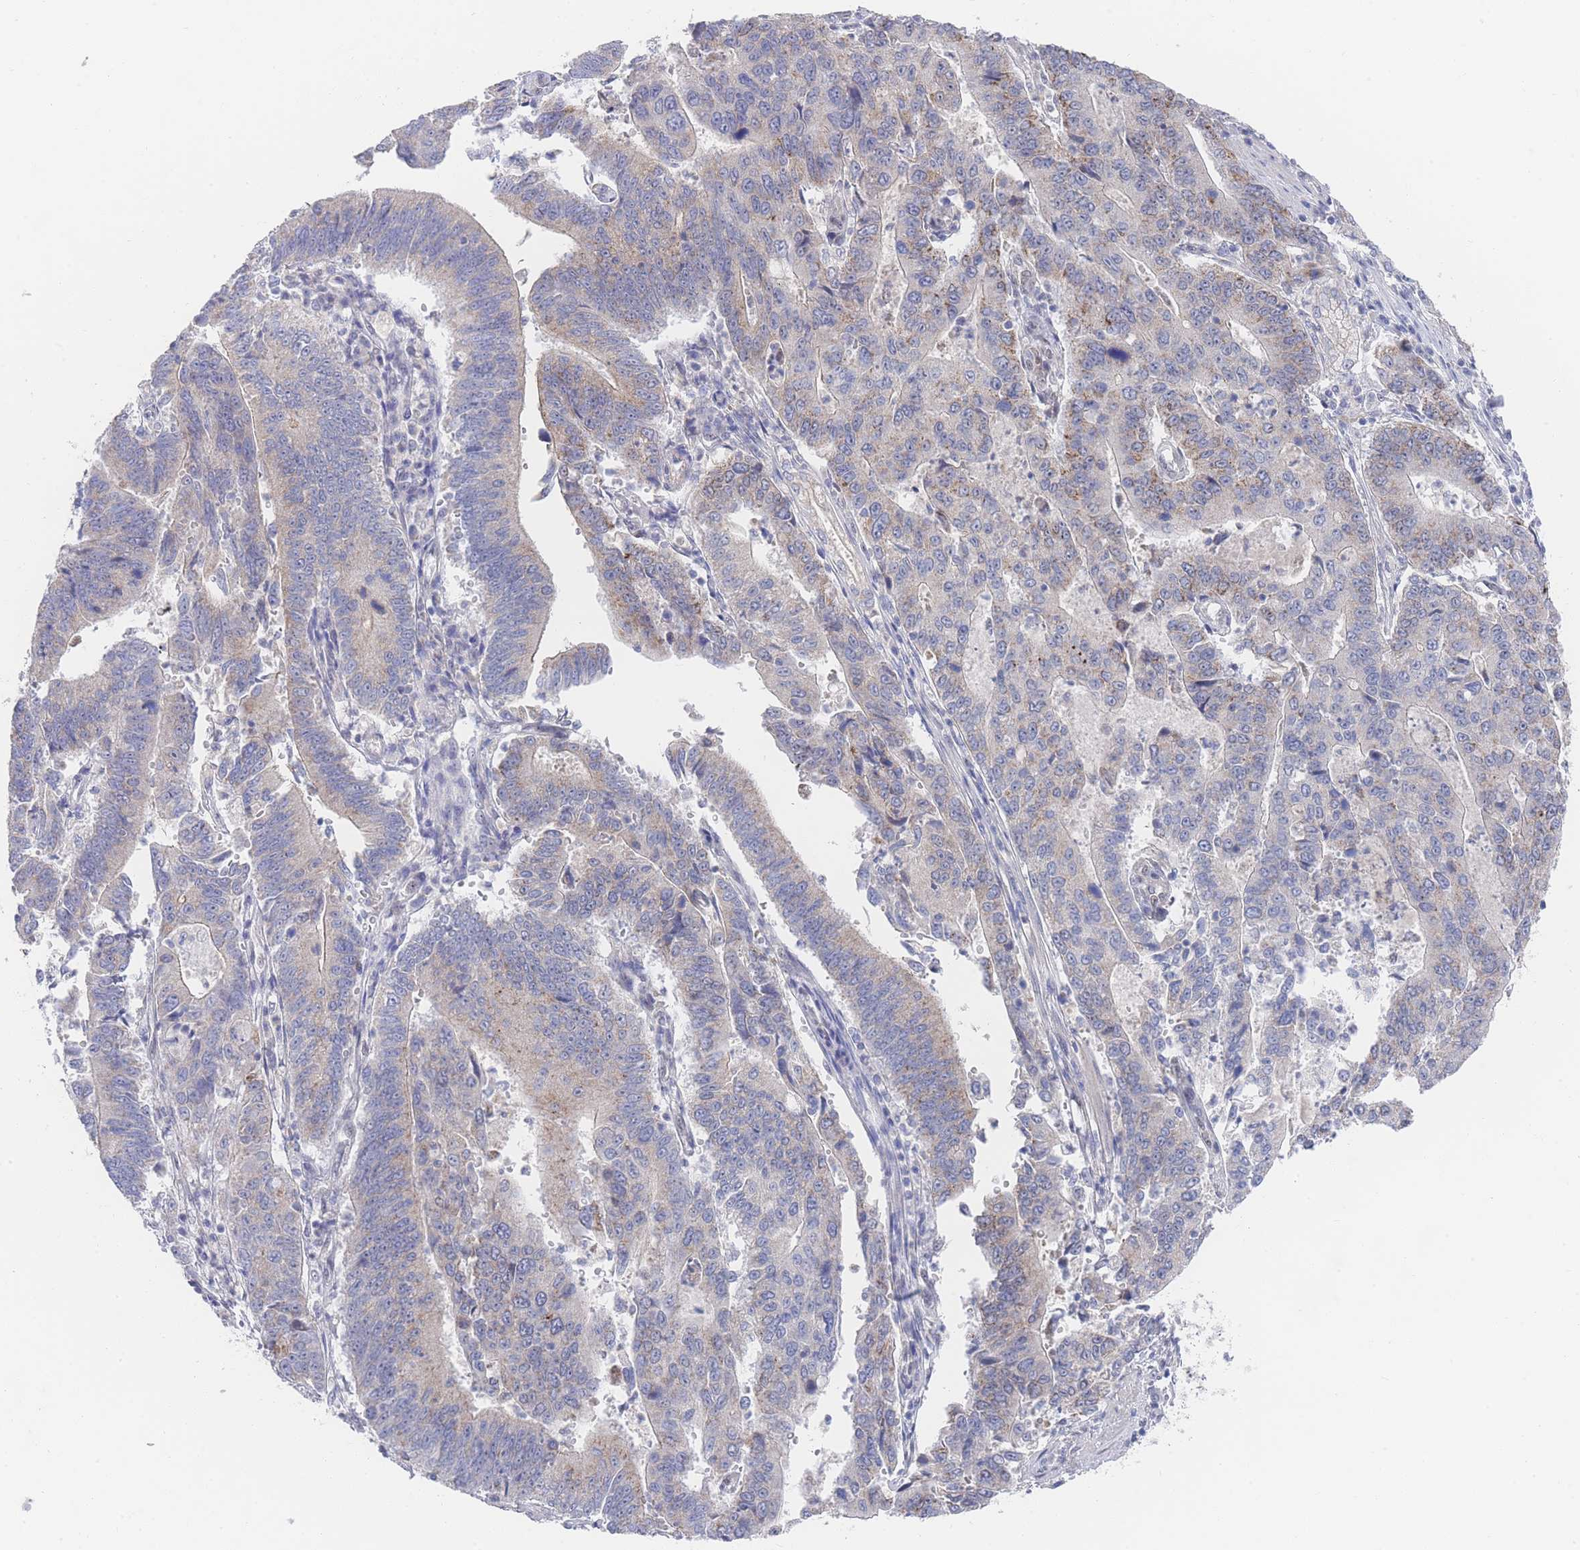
{"staining": {"intensity": "weak", "quantity": "25%-75%", "location": "cytoplasmic/membranous"}, "tissue": "stomach cancer", "cell_type": "Tumor cells", "image_type": "cancer", "snomed": [{"axis": "morphology", "description": "Adenocarcinoma, NOS"}, {"axis": "topography", "description": "Stomach"}], "caption": "Human adenocarcinoma (stomach) stained with a protein marker reveals weak staining in tumor cells.", "gene": "ZNF142", "patient": {"sex": "male", "age": 59}}